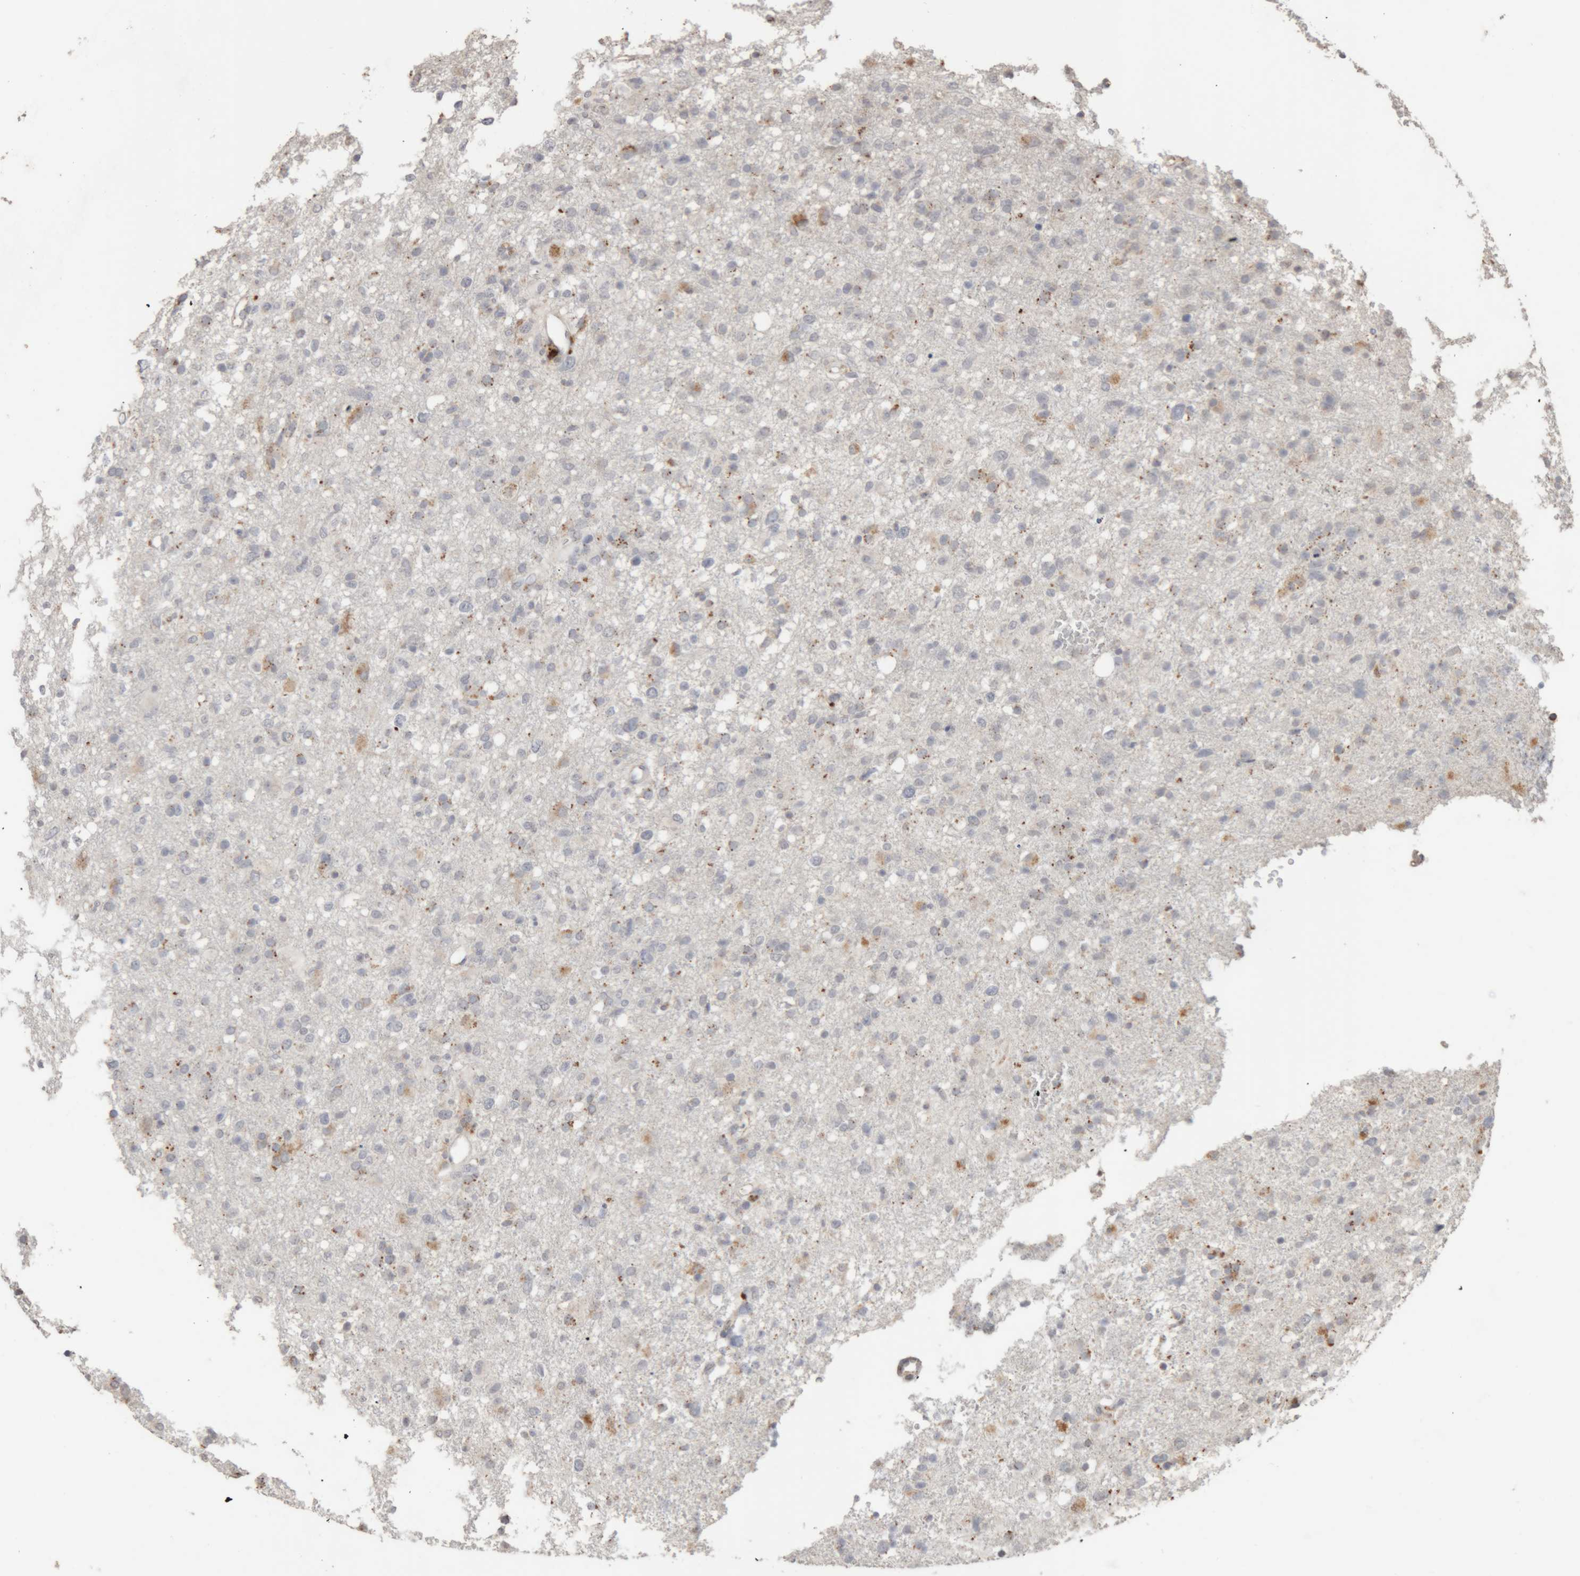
{"staining": {"intensity": "weak", "quantity": "<25%", "location": "cytoplasmic/membranous"}, "tissue": "glioma", "cell_type": "Tumor cells", "image_type": "cancer", "snomed": [{"axis": "morphology", "description": "Glioma, malignant, High grade"}, {"axis": "topography", "description": "Brain"}], "caption": "High-grade glioma (malignant) stained for a protein using immunohistochemistry (IHC) shows no staining tumor cells.", "gene": "ARSA", "patient": {"sex": "female", "age": 57}}